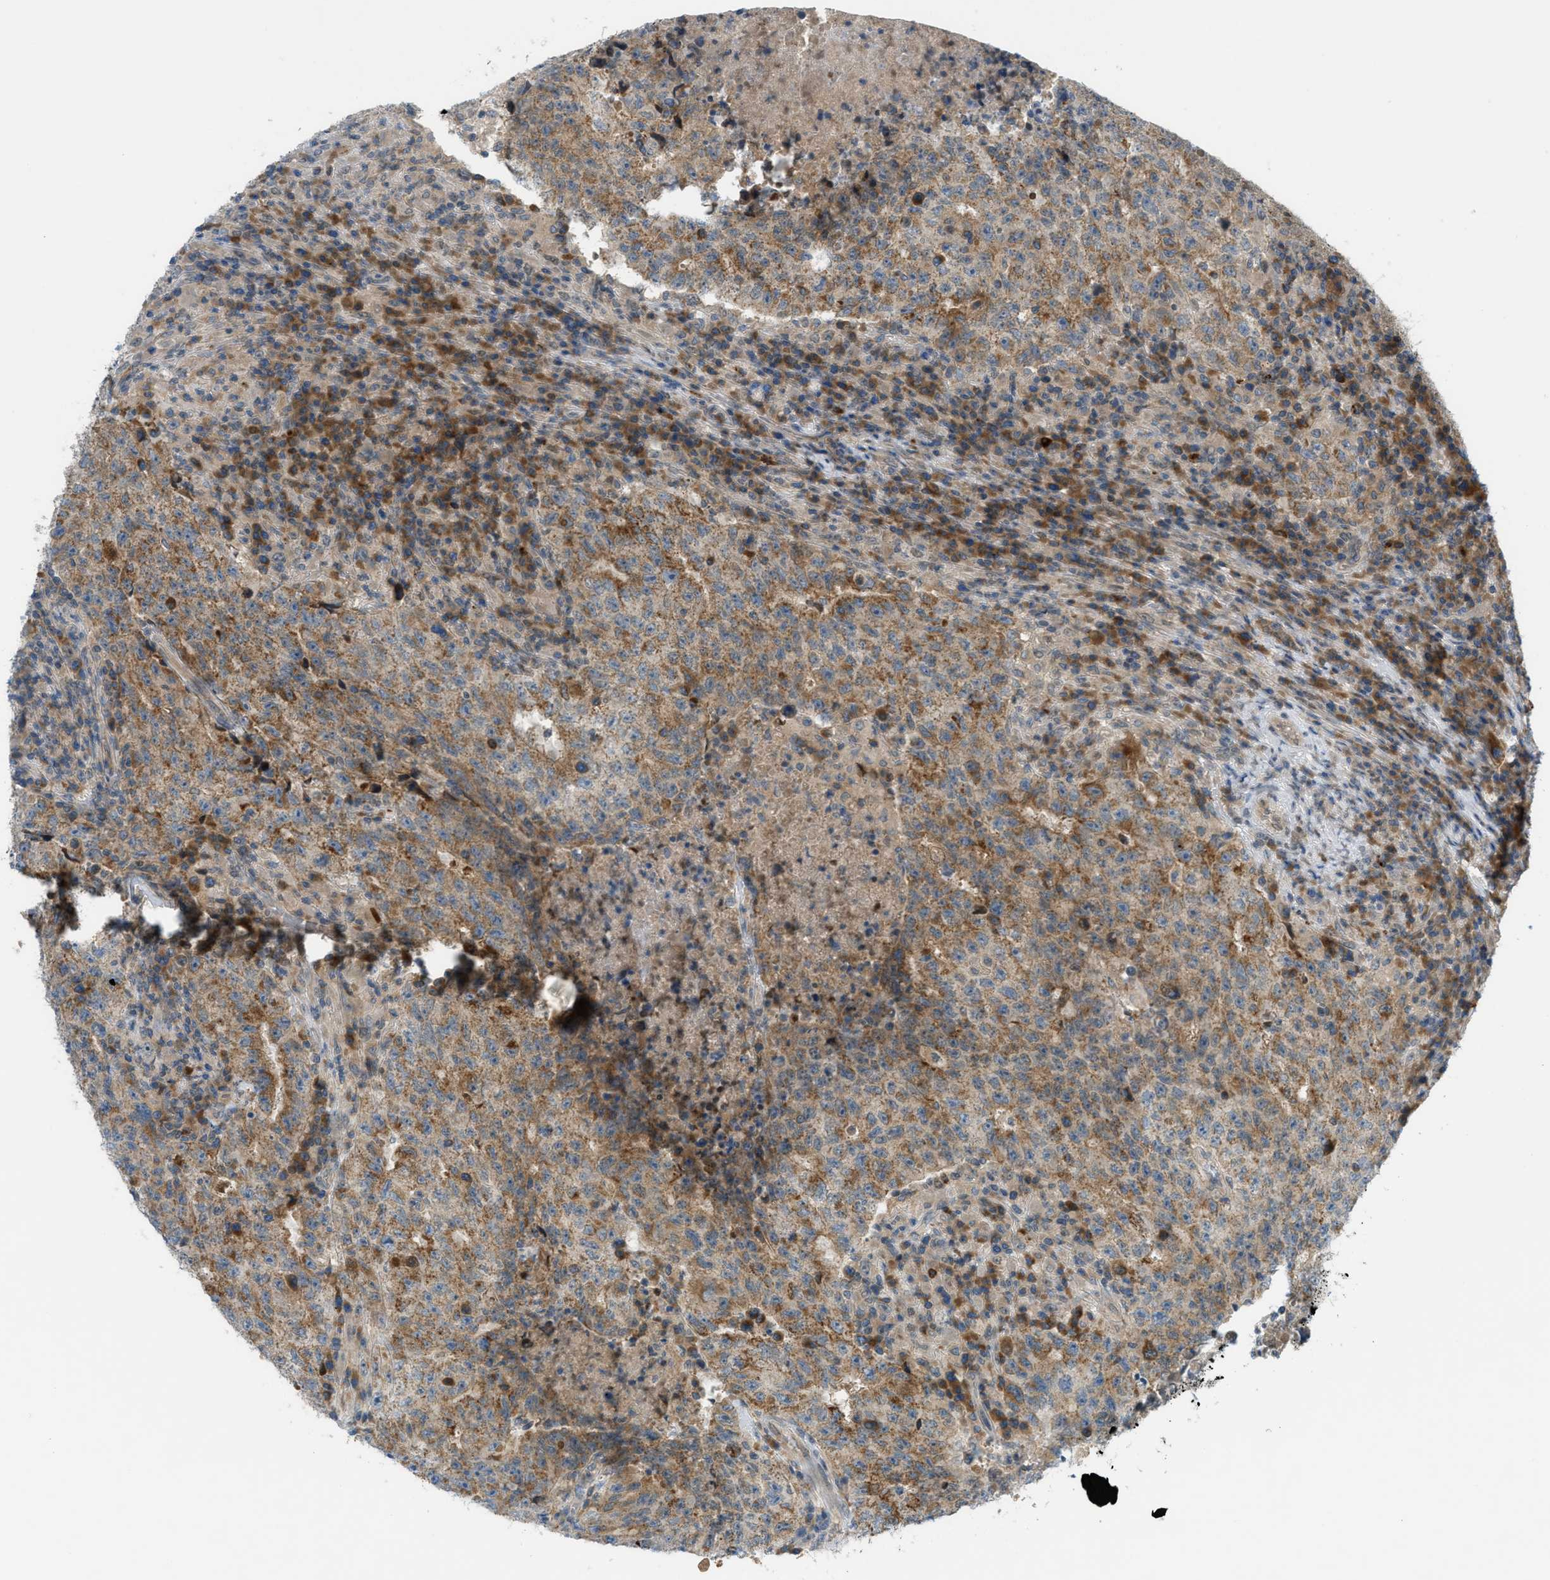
{"staining": {"intensity": "moderate", "quantity": ">75%", "location": "cytoplasmic/membranous"}, "tissue": "testis cancer", "cell_type": "Tumor cells", "image_type": "cancer", "snomed": [{"axis": "morphology", "description": "Necrosis, NOS"}, {"axis": "morphology", "description": "Carcinoma, Embryonal, NOS"}, {"axis": "topography", "description": "Testis"}], "caption": "IHC of embryonal carcinoma (testis) shows medium levels of moderate cytoplasmic/membranous positivity in approximately >75% of tumor cells. The staining was performed using DAB, with brown indicating positive protein expression. Nuclei are stained blue with hematoxylin.", "gene": "DYRK1A", "patient": {"sex": "male", "age": 19}}